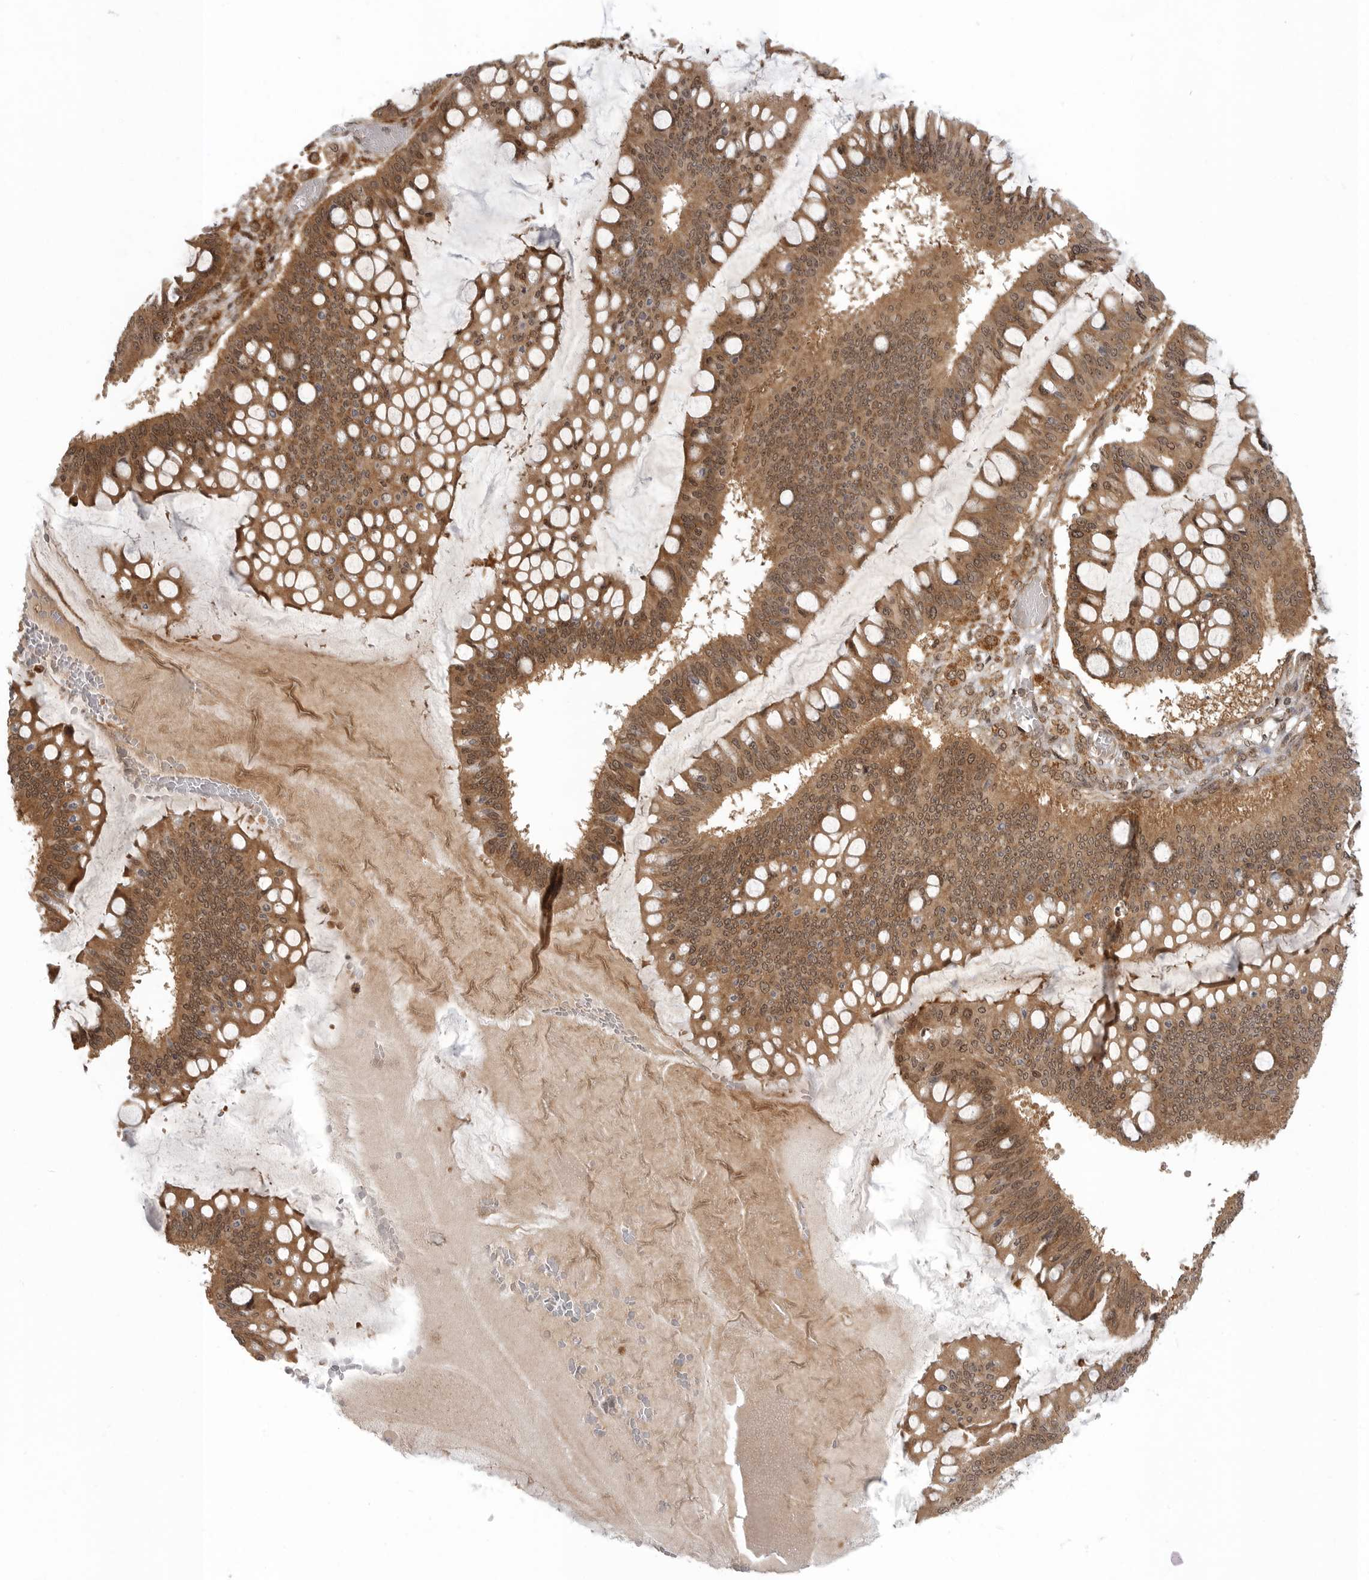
{"staining": {"intensity": "strong", "quantity": ">75%", "location": "cytoplasmic/membranous,nuclear"}, "tissue": "ovarian cancer", "cell_type": "Tumor cells", "image_type": "cancer", "snomed": [{"axis": "morphology", "description": "Cystadenocarcinoma, mucinous, NOS"}, {"axis": "topography", "description": "Ovary"}], "caption": "An IHC histopathology image of tumor tissue is shown. Protein staining in brown highlights strong cytoplasmic/membranous and nuclear positivity in ovarian mucinous cystadenocarcinoma within tumor cells.", "gene": "SZRD1", "patient": {"sex": "female", "age": 73}}